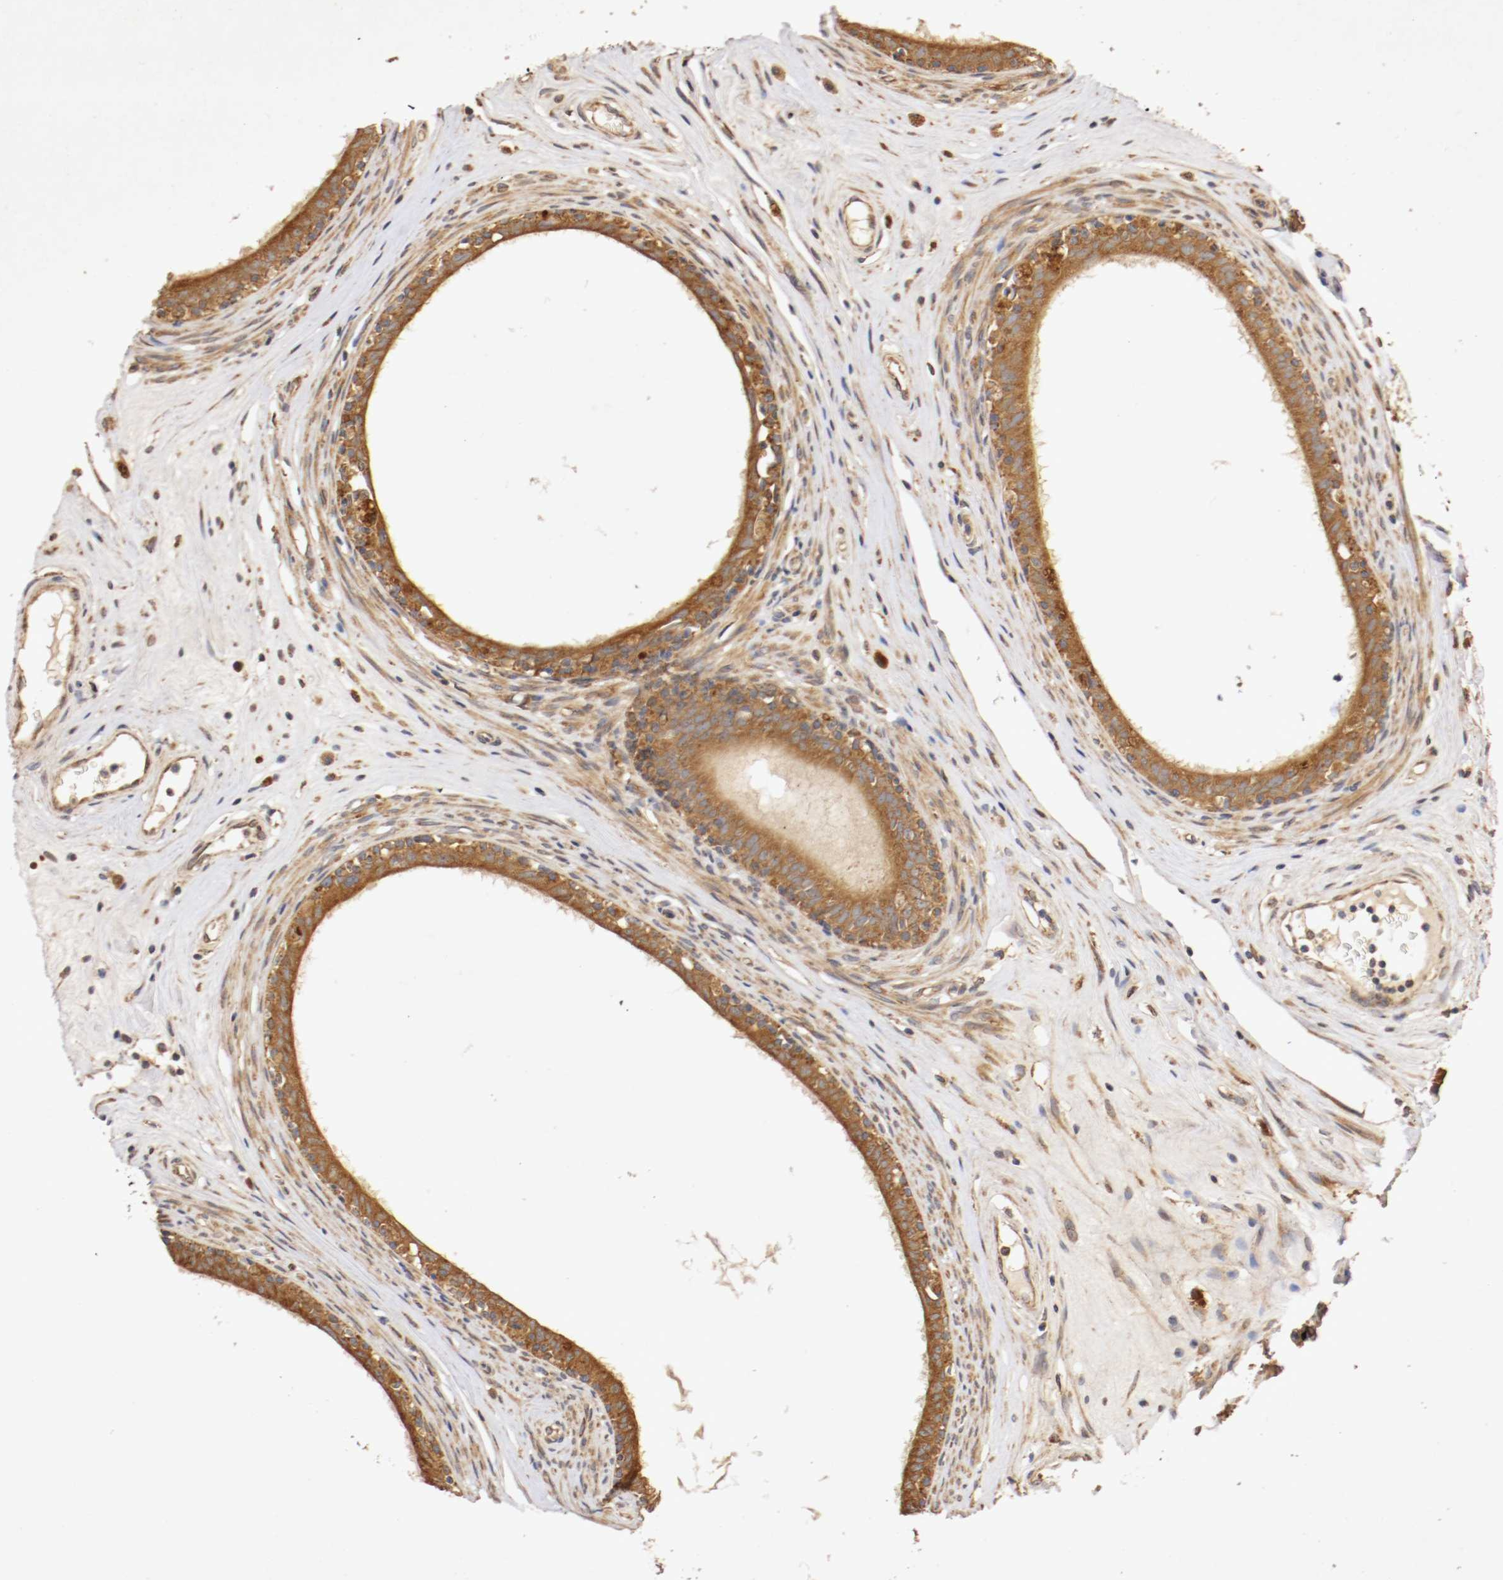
{"staining": {"intensity": "strong", "quantity": ">75%", "location": "cytoplasmic/membranous"}, "tissue": "epididymis", "cell_type": "Glandular cells", "image_type": "normal", "snomed": [{"axis": "morphology", "description": "Normal tissue, NOS"}, {"axis": "morphology", "description": "Inflammation, NOS"}, {"axis": "topography", "description": "Epididymis"}], "caption": "Protein staining exhibits strong cytoplasmic/membranous positivity in about >75% of glandular cells in normal epididymis. The protein is shown in brown color, while the nuclei are stained blue.", "gene": "VEZT", "patient": {"sex": "male", "age": 84}}